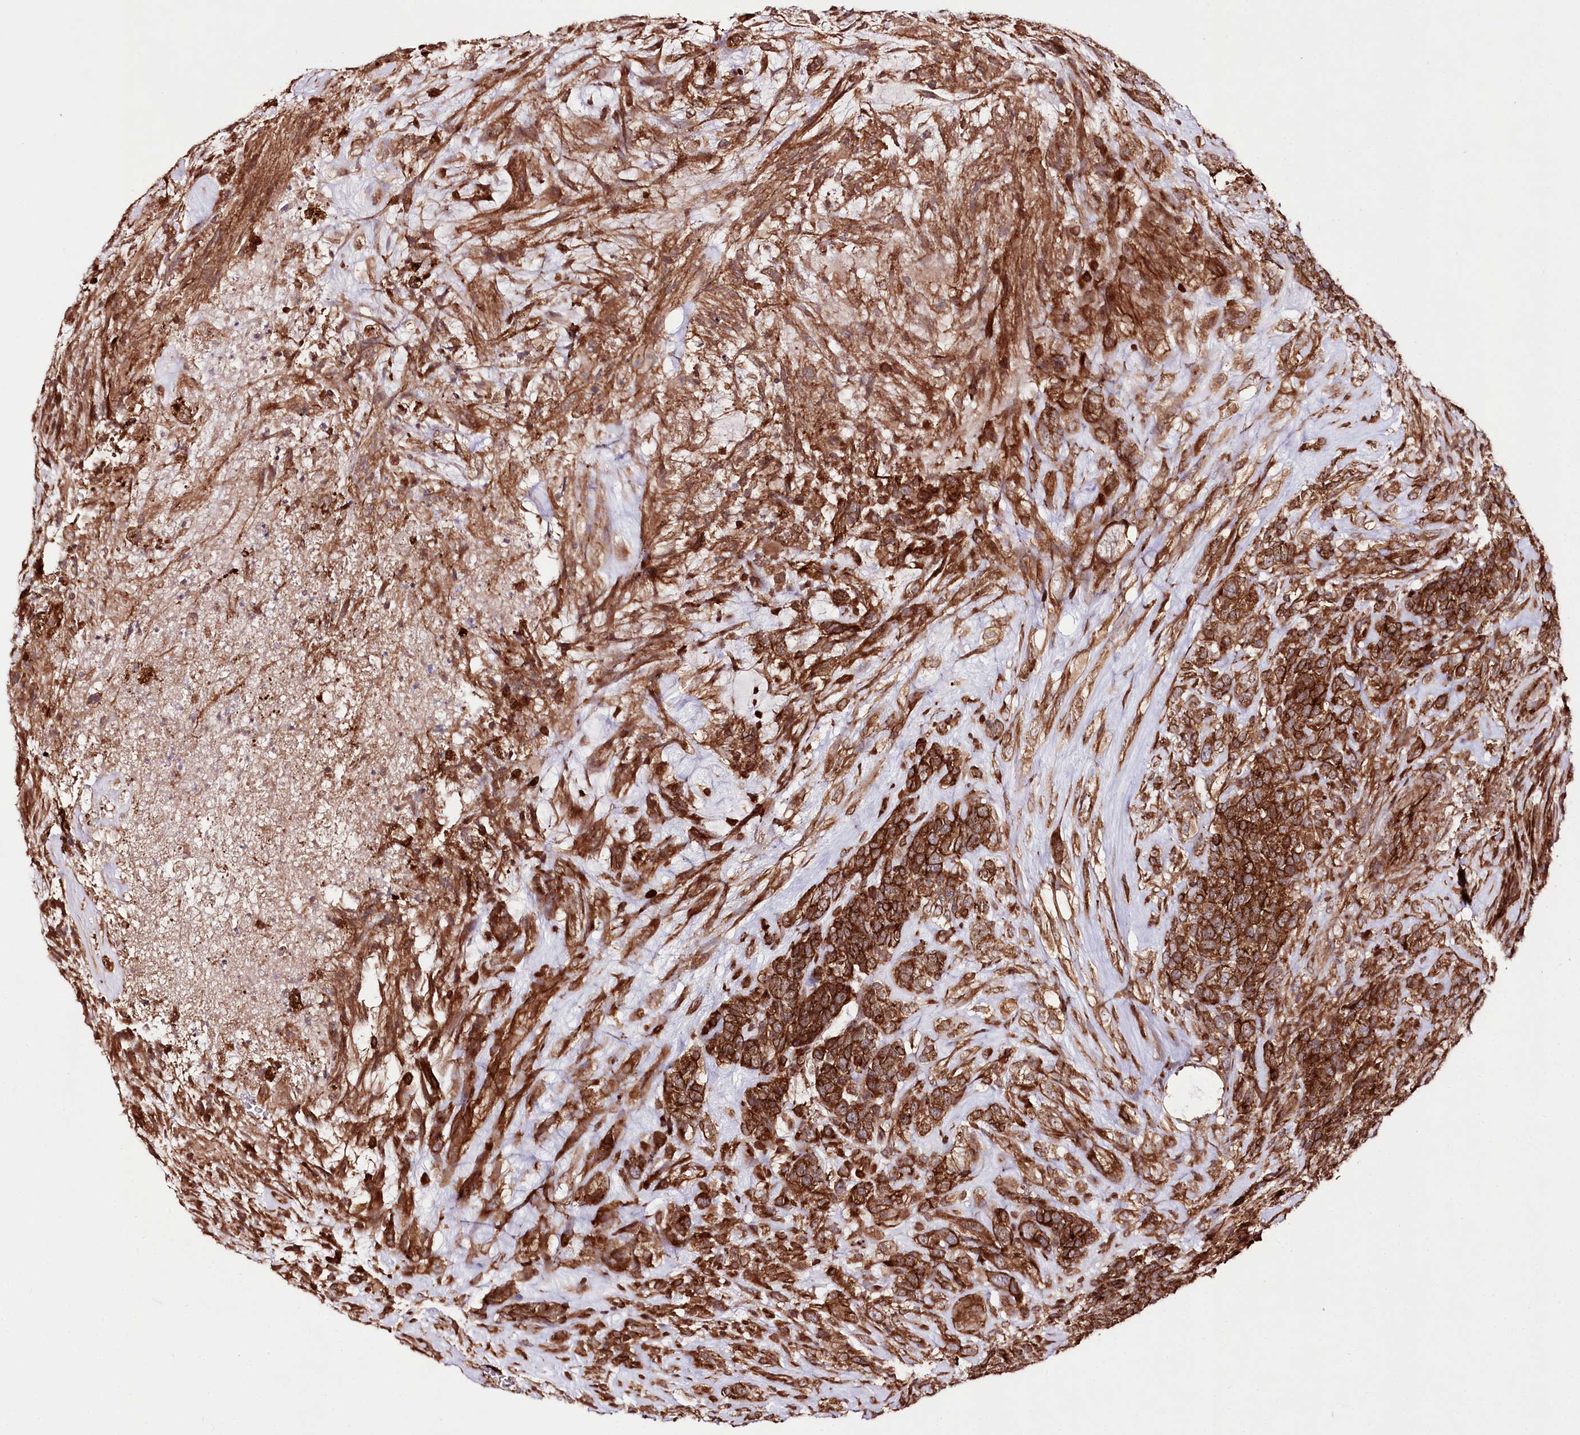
{"staining": {"intensity": "strong", "quantity": ">75%", "location": "cytoplasmic/membranous"}, "tissue": "glioma", "cell_type": "Tumor cells", "image_type": "cancer", "snomed": [{"axis": "morphology", "description": "Glioma, malignant, High grade"}, {"axis": "topography", "description": "Brain"}], "caption": "IHC image of human glioma stained for a protein (brown), which shows high levels of strong cytoplasmic/membranous positivity in about >75% of tumor cells.", "gene": "DHX29", "patient": {"sex": "male", "age": 61}}